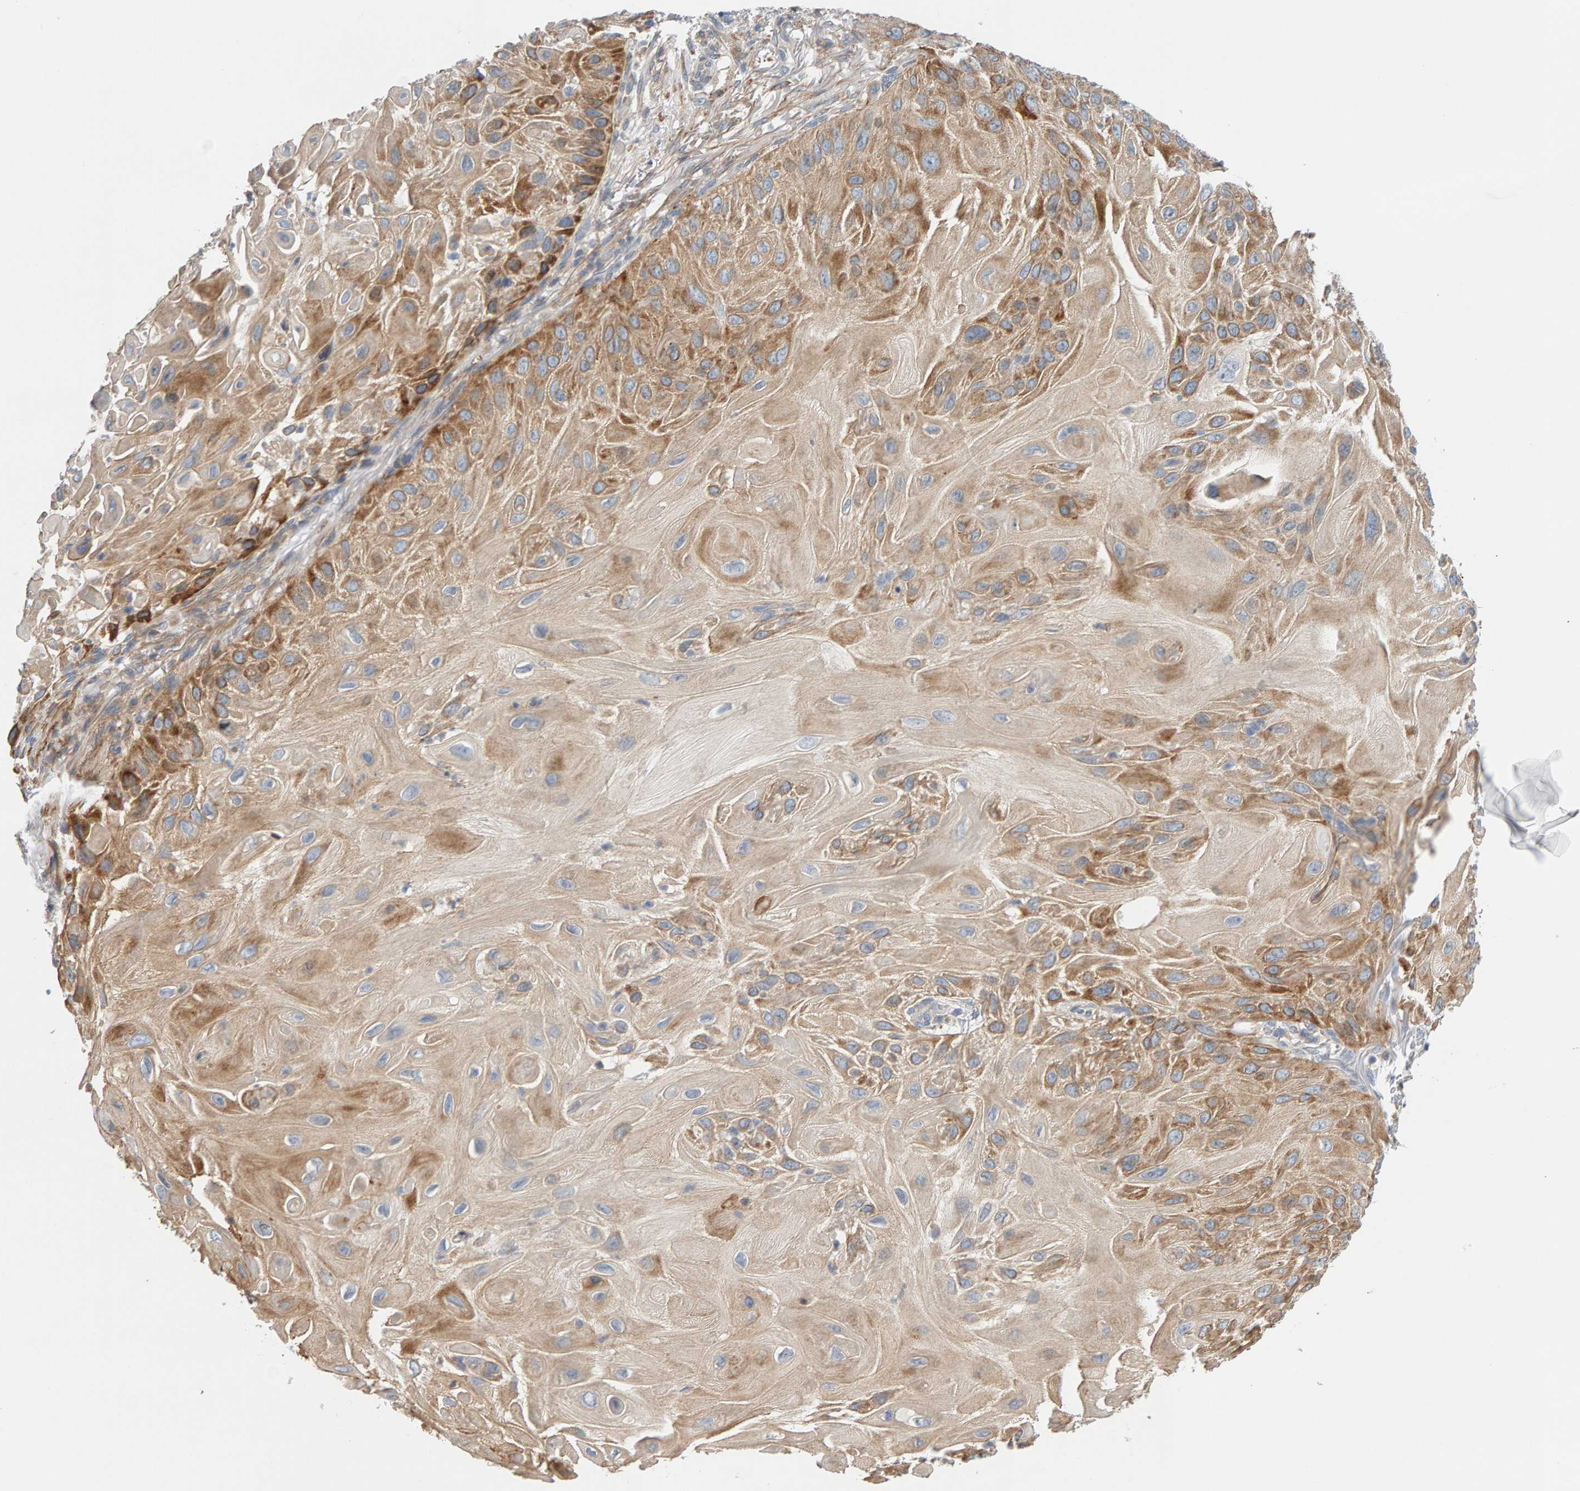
{"staining": {"intensity": "moderate", "quantity": ">75%", "location": "cytoplasmic/membranous"}, "tissue": "skin cancer", "cell_type": "Tumor cells", "image_type": "cancer", "snomed": [{"axis": "morphology", "description": "Squamous cell carcinoma, NOS"}, {"axis": "topography", "description": "Skin"}], "caption": "Brown immunohistochemical staining in squamous cell carcinoma (skin) shows moderate cytoplasmic/membranous positivity in approximately >75% of tumor cells.", "gene": "ENGASE", "patient": {"sex": "female", "age": 77}}